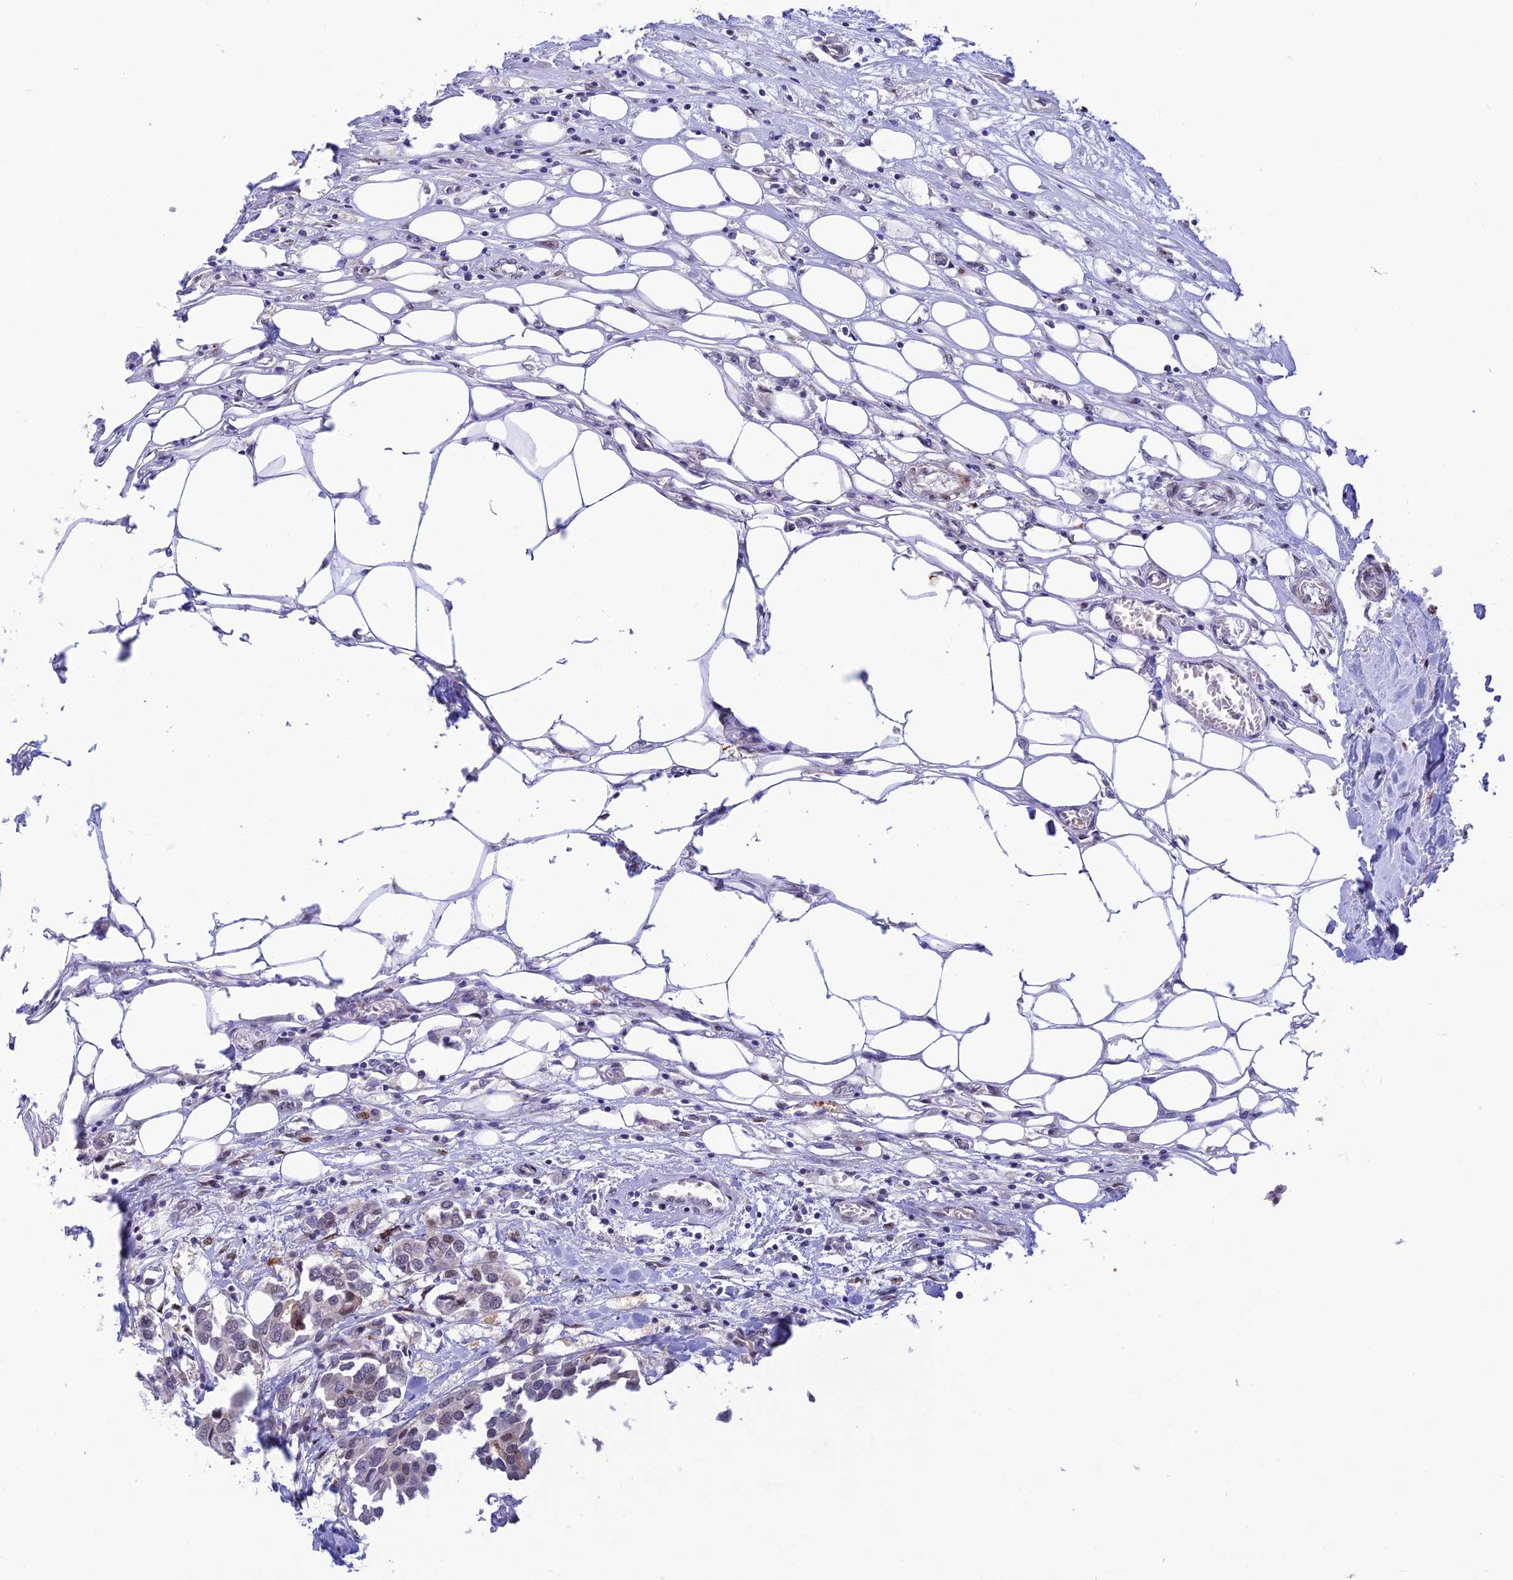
{"staining": {"intensity": "weak", "quantity": "<25%", "location": "cytoplasmic/membranous"}, "tissue": "breast cancer", "cell_type": "Tumor cells", "image_type": "cancer", "snomed": [{"axis": "morphology", "description": "Duct carcinoma"}, {"axis": "topography", "description": "Breast"}], "caption": "Tumor cells show no significant protein positivity in intraductal carcinoma (breast). Brightfield microscopy of immunohistochemistry (IHC) stained with DAB (3,3'-diaminobenzidine) (brown) and hematoxylin (blue), captured at high magnification.", "gene": "WDR55", "patient": {"sex": "female", "age": 83}}